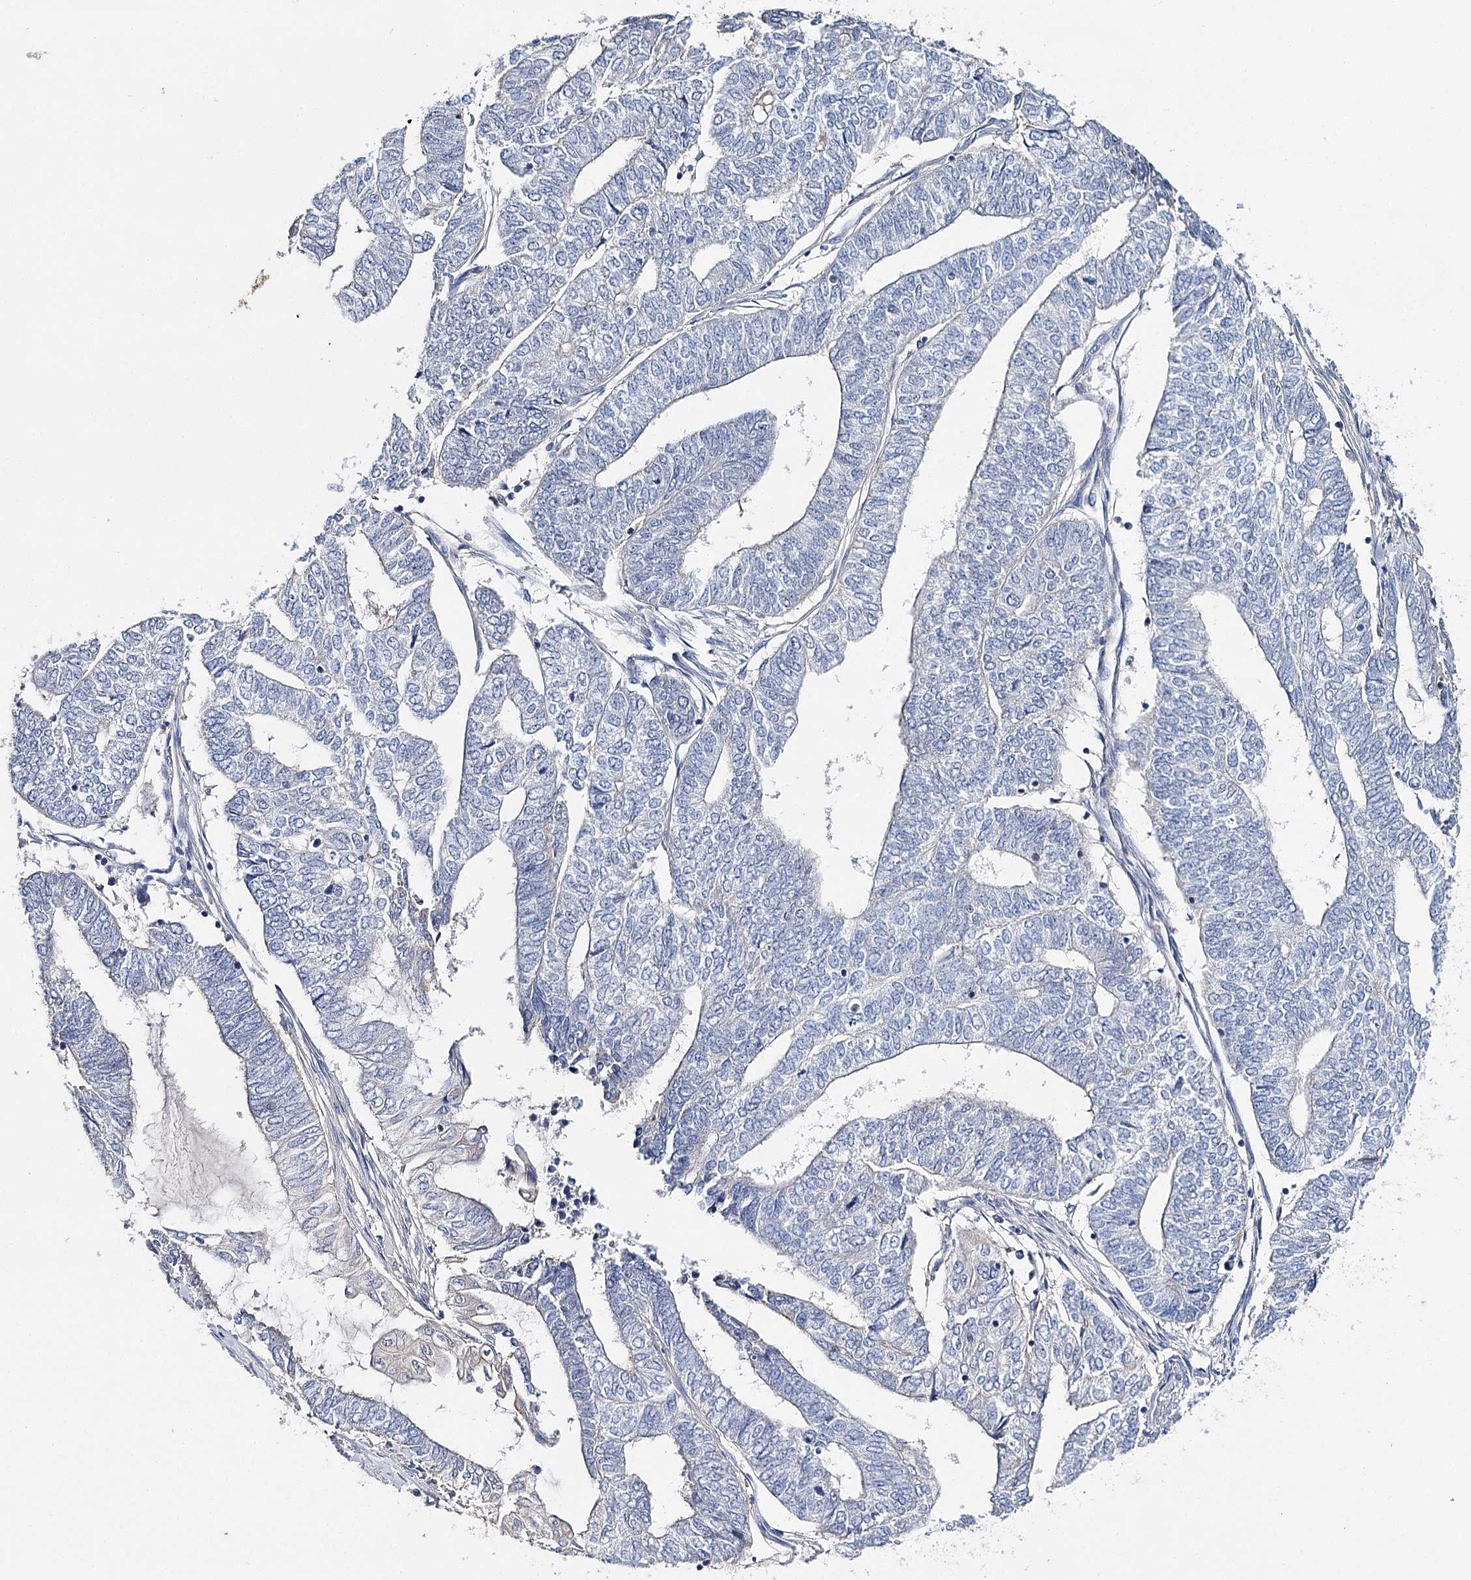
{"staining": {"intensity": "negative", "quantity": "none", "location": "none"}, "tissue": "endometrial cancer", "cell_type": "Tumor cells", "image_type": "cancer", "snomed": [{"axis": "morphology", "description": "Adenocarcinoma, NOS"}, {"axis": "topography", "description": "Uterus"}, {"axis": "topography", "description": "Endometrium"}], "caption": "A high-resolution histopathology image shows immunohistochemistry (IHC) staining of endometrial adenocarcinoma, which exhibits no significant expression in tumor cells.", "gene": "EPYC", "patient": {"sex": "female", "age": 70}}